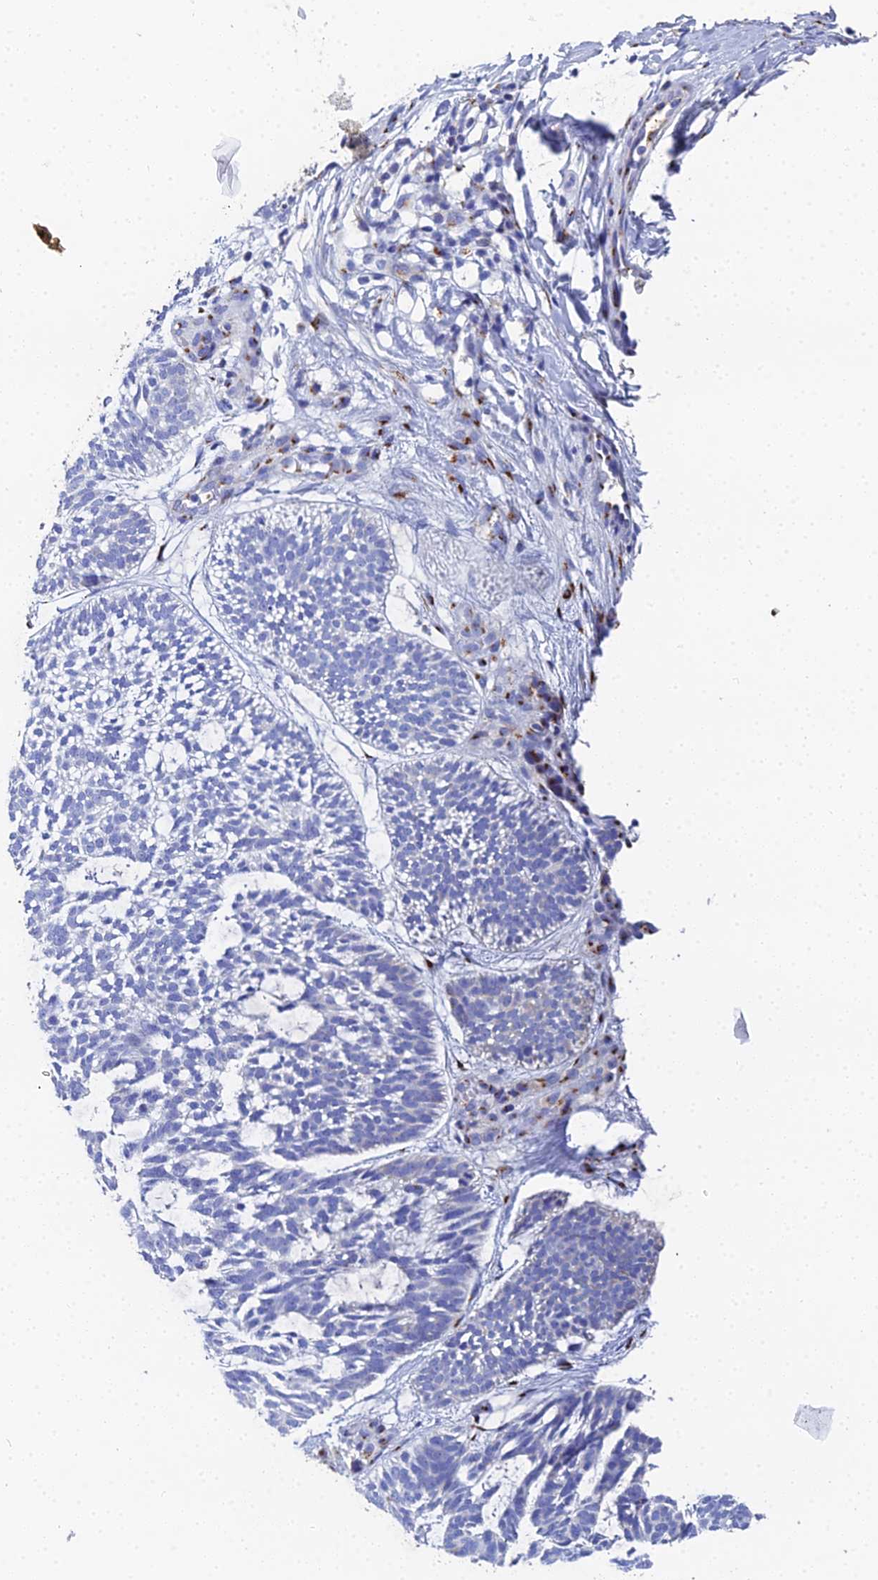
{"staining": {"intensity": "negative", "quantity": "none", "location": "none"}, "tissue": "skin cancer", "cell_type": "Tumor cells", "image_type": "cancer", "snomed": [{"axis": "morphology", "description": "Basal cell carcinoma"}, {"axis": "topography", "description": "Skin"}], "caption": "Skin basal cell carcinoma was stained to show a protein in brown. There is no significant expression in tumor cells. Brightfield microscopy of IHC stained with DAB (brown) and hematoxylin (blue), captured at high magnification.", "gene": "ENSG00000268674", "patient": {"sex": "male", "age": 88}}